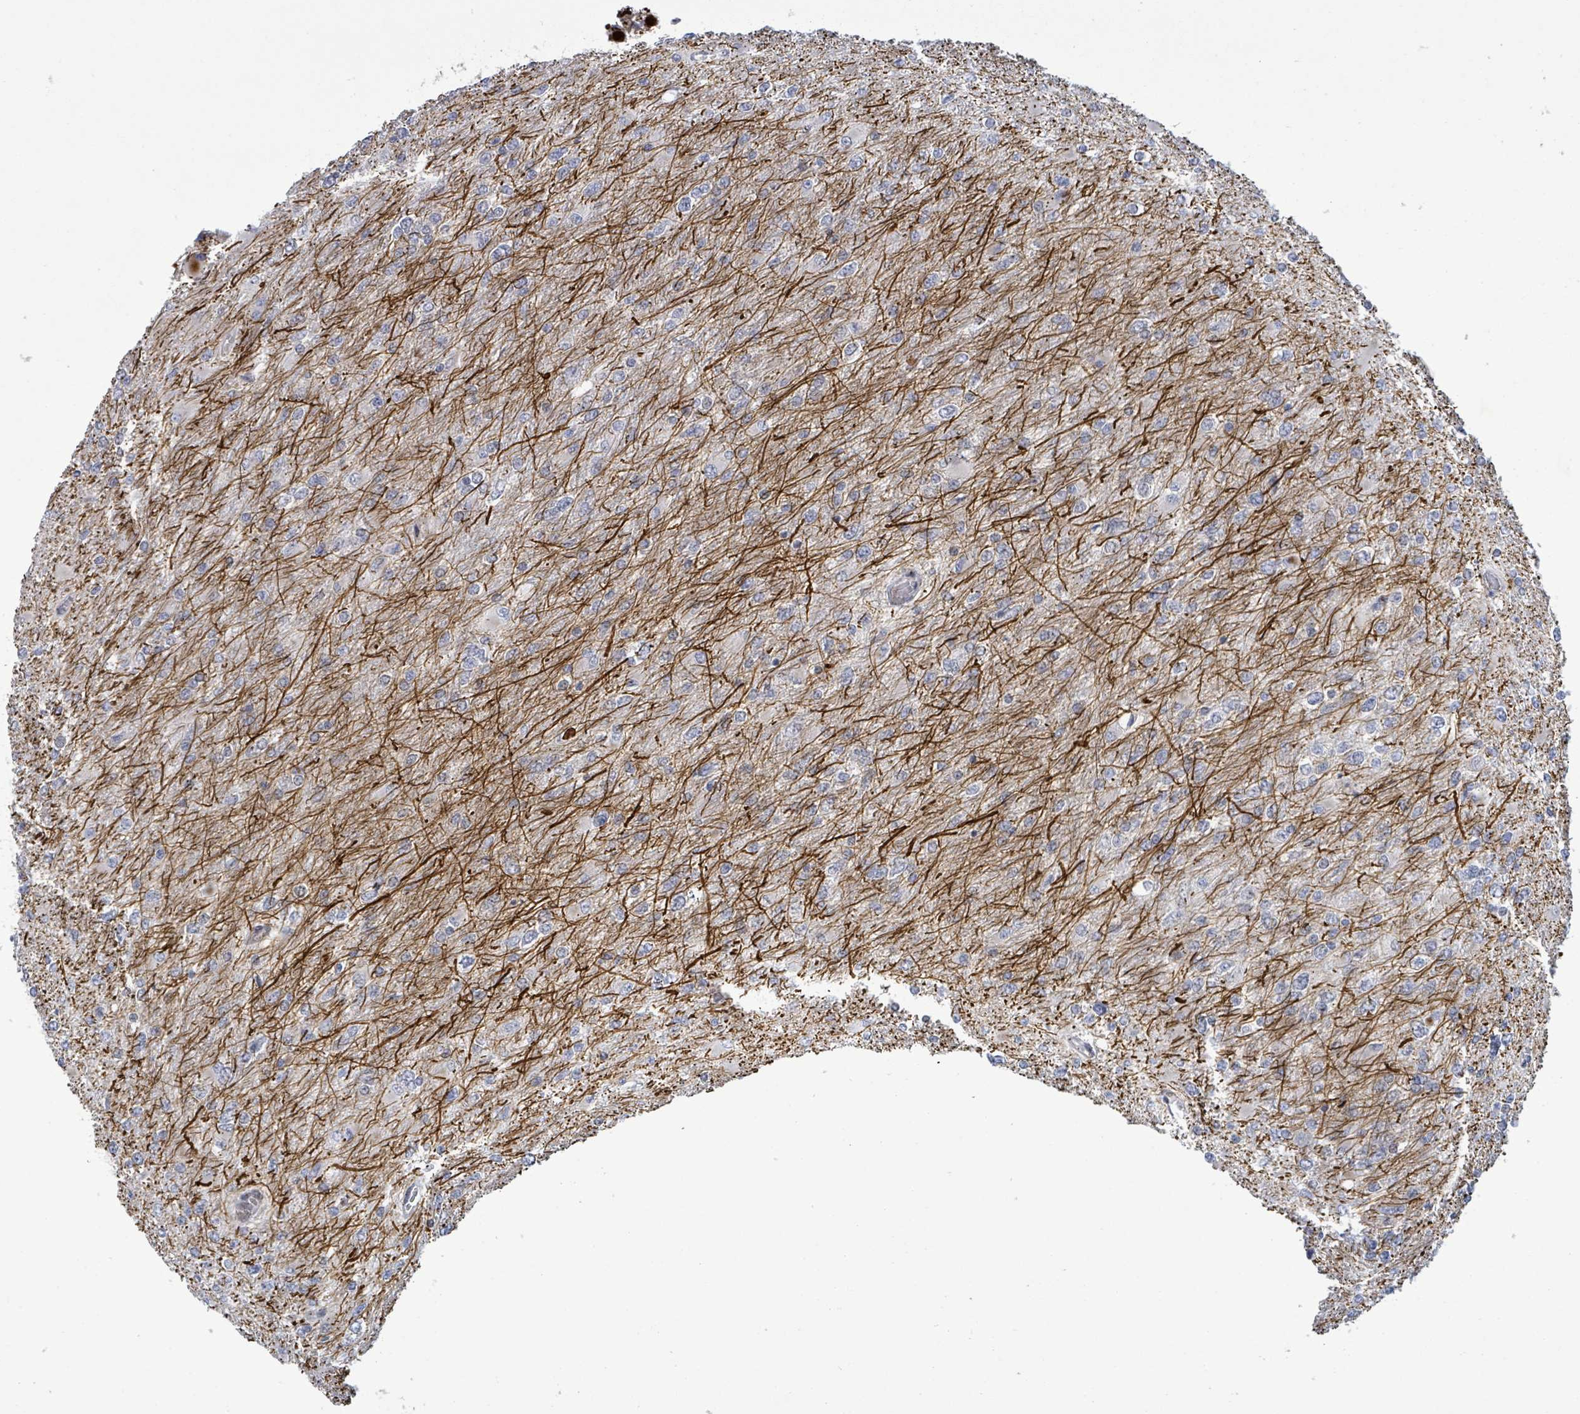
{"staining": {"intensity": "strong", "quantity": "25%-75%", "location": "cytoplasmic/membranous"}, "tissue": "glioma", "cell_type": "Tumor cells", "image_type": "cancer", "snomed": [{"axis": "morphology", "description": "Glioma, malignant, High grade"}, {"axis": "topography", "description": "Cerebral cortex"}], "caption": "Human high-grade glioma (malignant) stained for a protein (brown) shows strong cytoplasmic/membranous positive expression in approximately 25%-75% of tumor cells.", "gene": "TUSC1", "patient": {"sex": "female", "age": 36}}